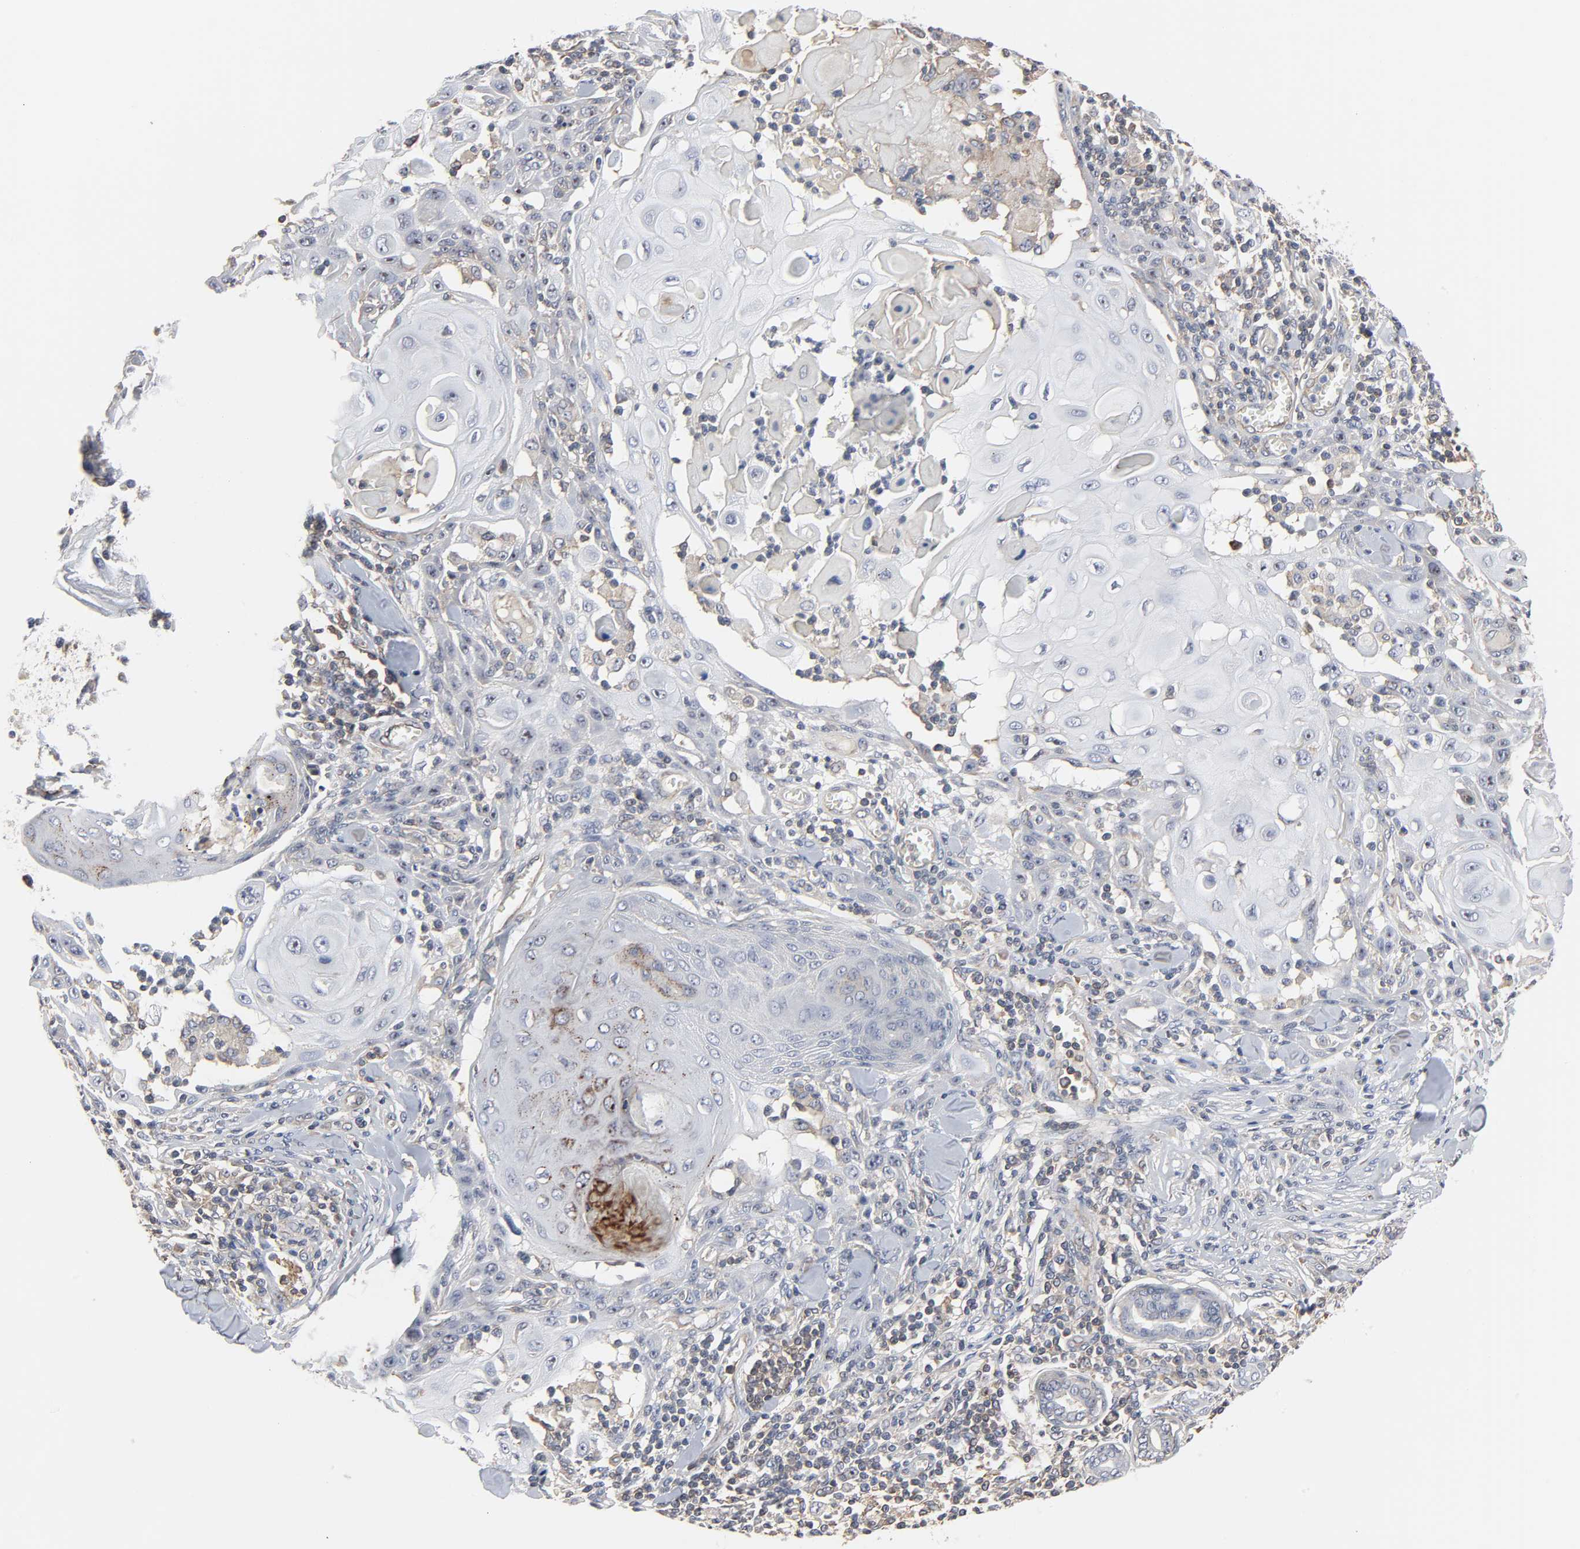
{"staining": {"intensity": "weak", "quantity": "<25%", "location": "cytoplasmic/membranous"}, "tissue": "skin cancer", "cell_type": "Tumor cells", "image_type": "cancer", "snomed": [{"axis": "morphology", "description": "Squamous cell carcinoma, NOS"}, {"axis": "topography", "description": "Skin"}], "caption": "This is an immunohistochemistry micrograph of skin squamous cell carcinoma. There is no positivity in tumor cells.", "gene": "DDX10", "patient": {"sex": "male", "age": 24}}